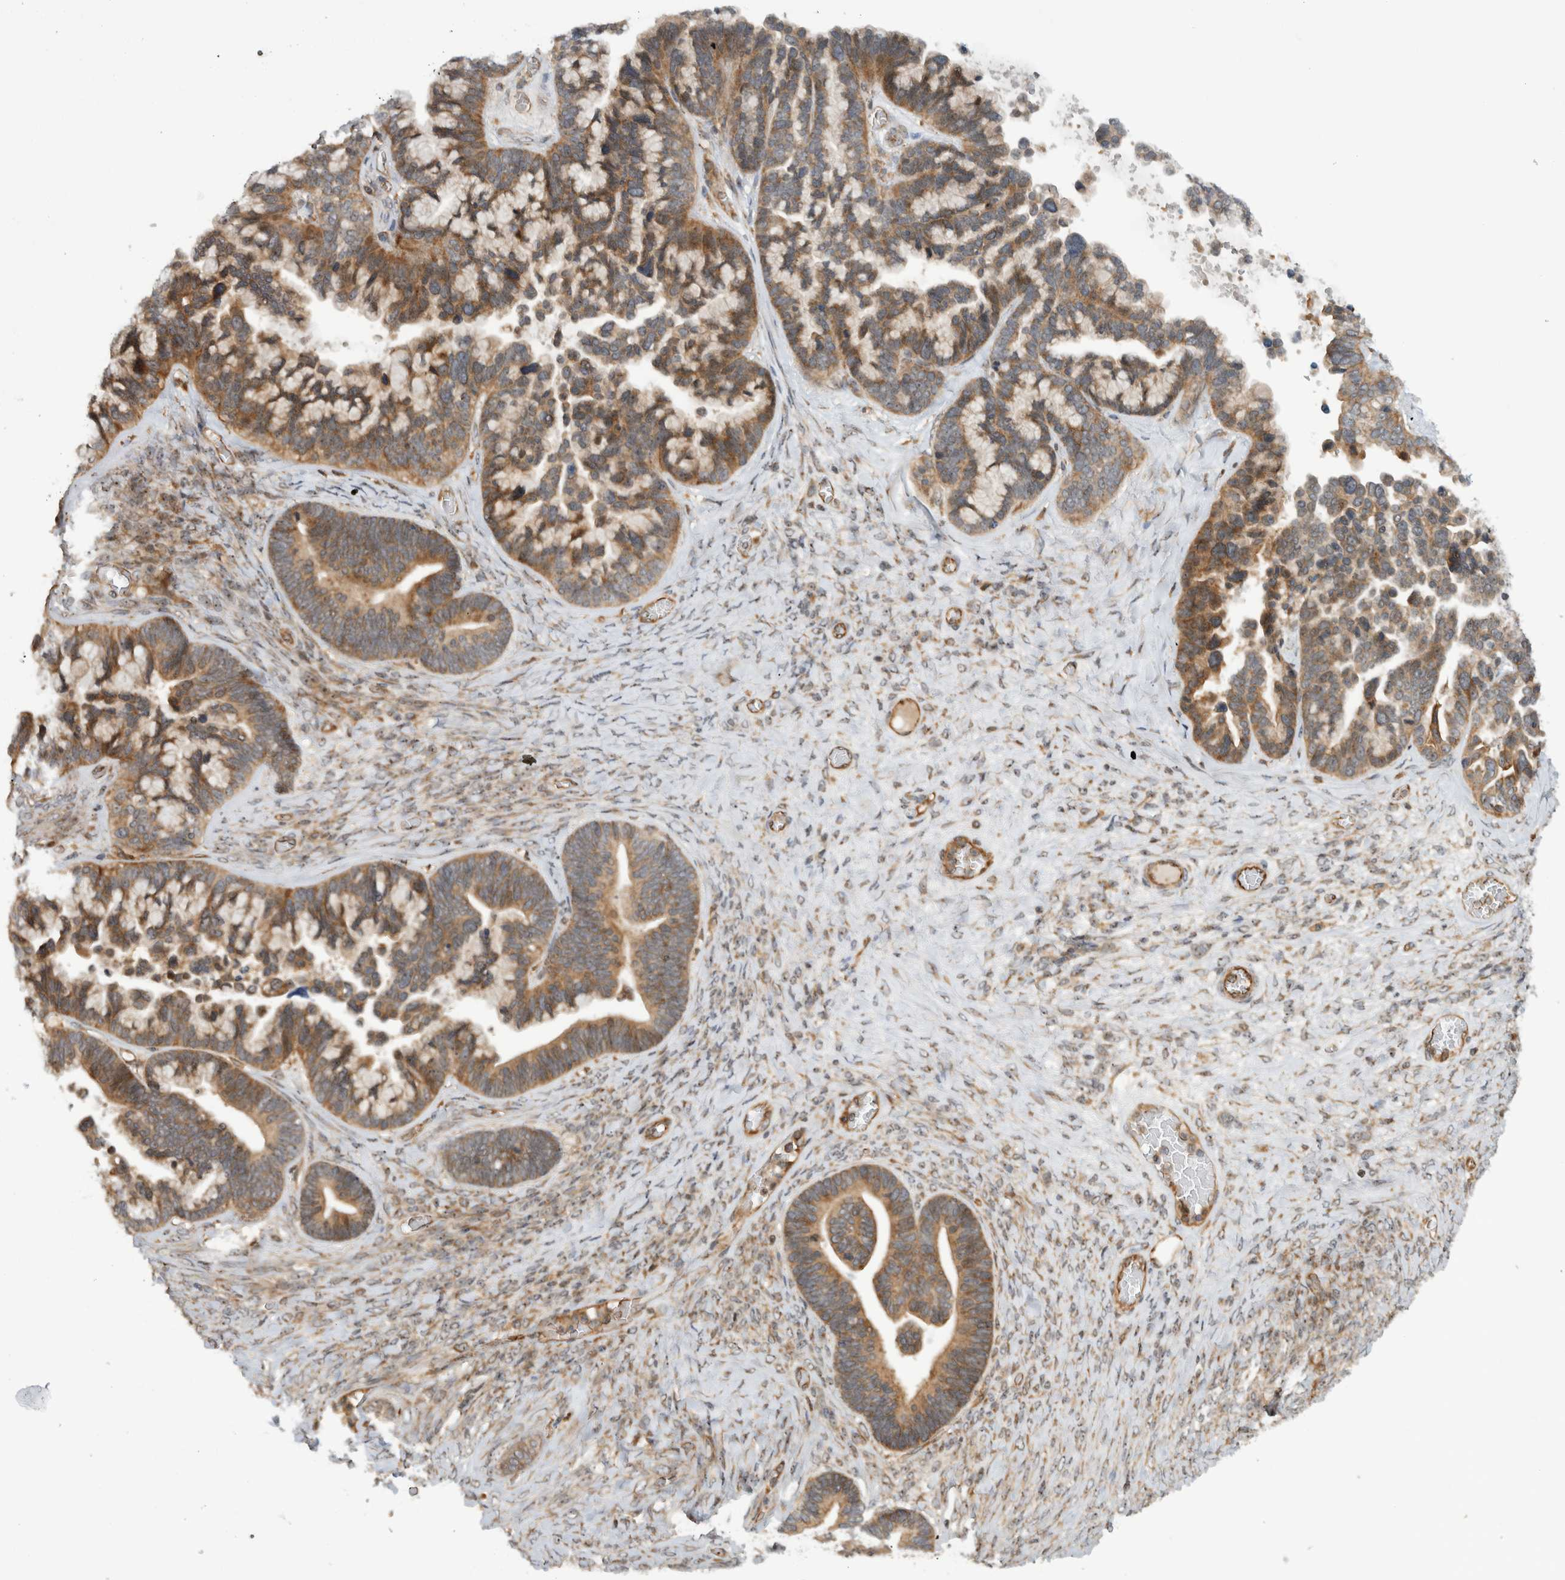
{"staining": {"intensity": "moderate", "quantity": ">75%", "location": "cytoplasmic/membranous"}, "tissue": "ovarian cancer", "cell_type": "Tumor cells", "image_type": "cancer", "snomed": [{"axis": "morphology", "description": "Cystadenocarcinoma, serous, NOS"}, {"axis": "topography", "description": "Ovary"}], "caption": "About >75% of tumor cells in human ovarian cancer exhibit moderate cytoplasmic/membranous protein staining as visualized by brown immunohistochemical staining.", "gene": "WASF2", "patient": {"sex": "female", "age": 56}}